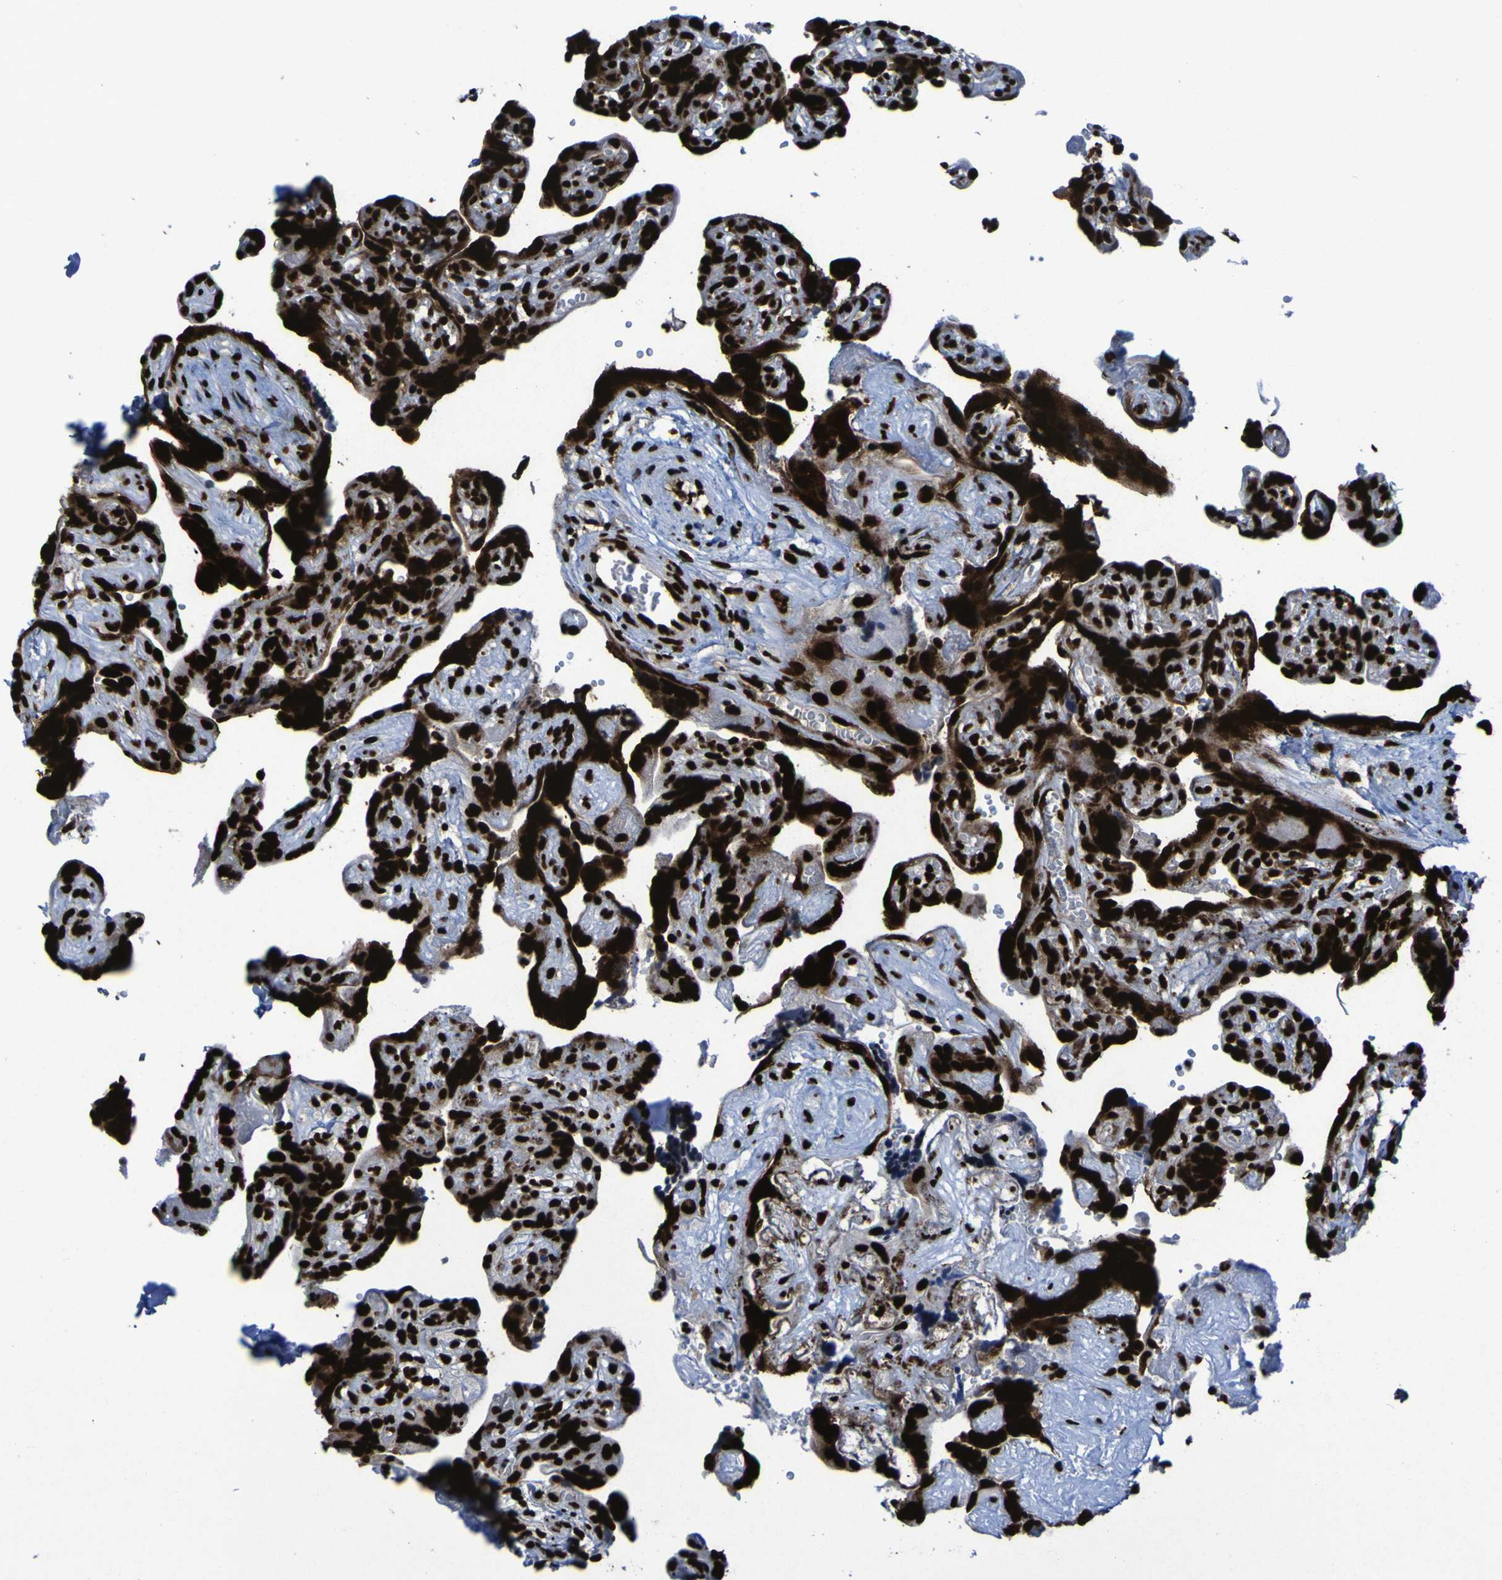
{"staining": {"intensity": "strong", "quantity": ">75%", "location": "nuclear"}, "tissue": "placenta", "cell_type": "Trophoblastic cells", "image_type": "normal", "snomed": [{"axis": "morphology", "description": "Normal tissue, NOS"}, {"axis": "topography", "description": "Placenta"}], "caption": "About >75% of trophoblastic cells in benign human placenta demonstrate strong nuclear protein staining as visualized by brown immunohistochemical staining.", "gene": "NPM1", "patient": {"sex": "female", "age": 30}}